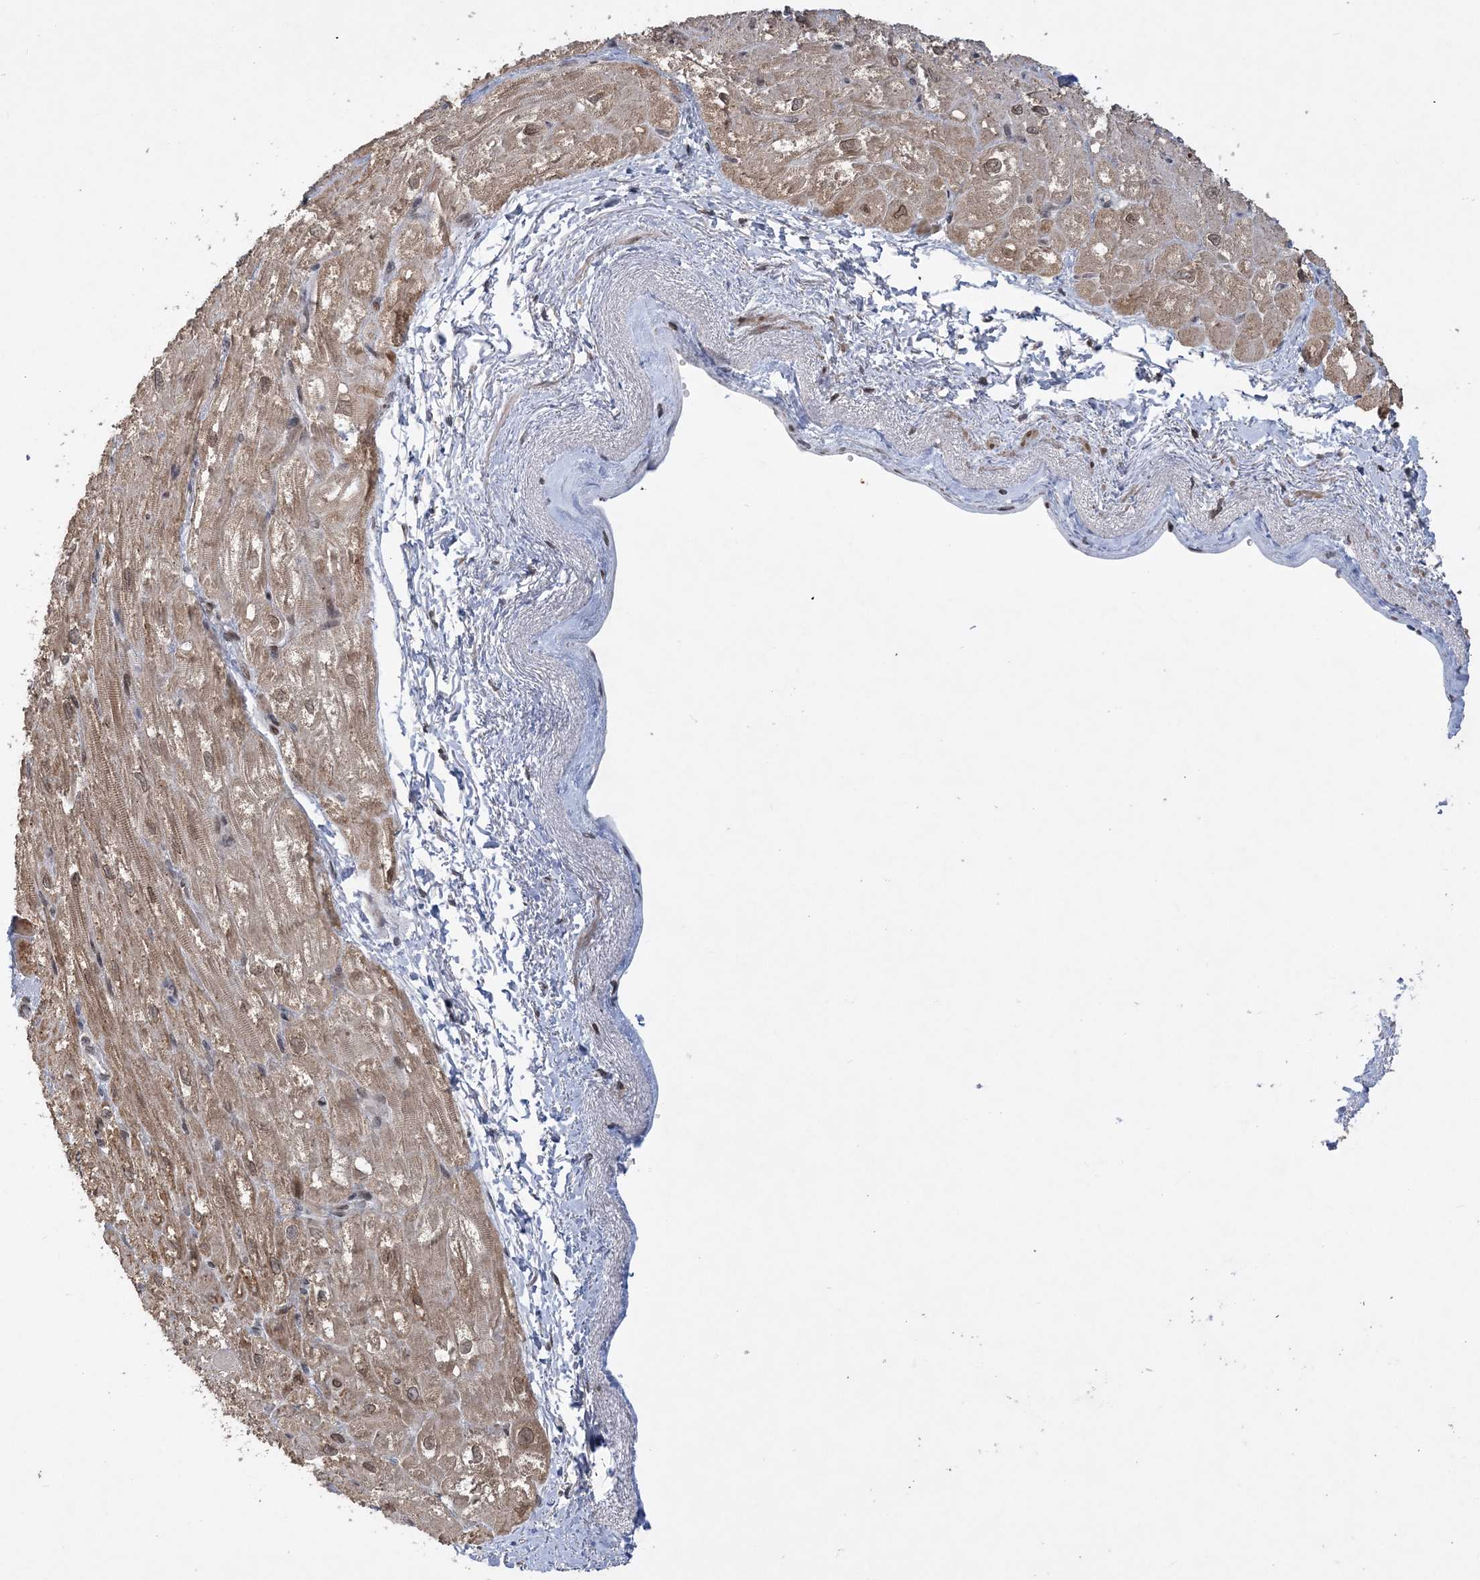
{"staining": {"intensity": "moderate", "quantity": "25%-75%", "location": "cytoplasmic/membranous,nuclear"}, "tissue": "heart muscle", "cell_type": "Cardiomyocytes", "image_type": "normal", "snomed": [{"axis": "morphology", "description": "Normal tissue, NOS"}, {"axis": "topography", "description": "Heart"}], "caption": "This image demonstrates IHC staining of benign human heart muscle, with medium moderate cytoplasmic/membranous,nuclear positivity in about 25%-75% of cardiomyocytes.", "gene": "WAC", "patient": {"sex": "male", "age": 50}}